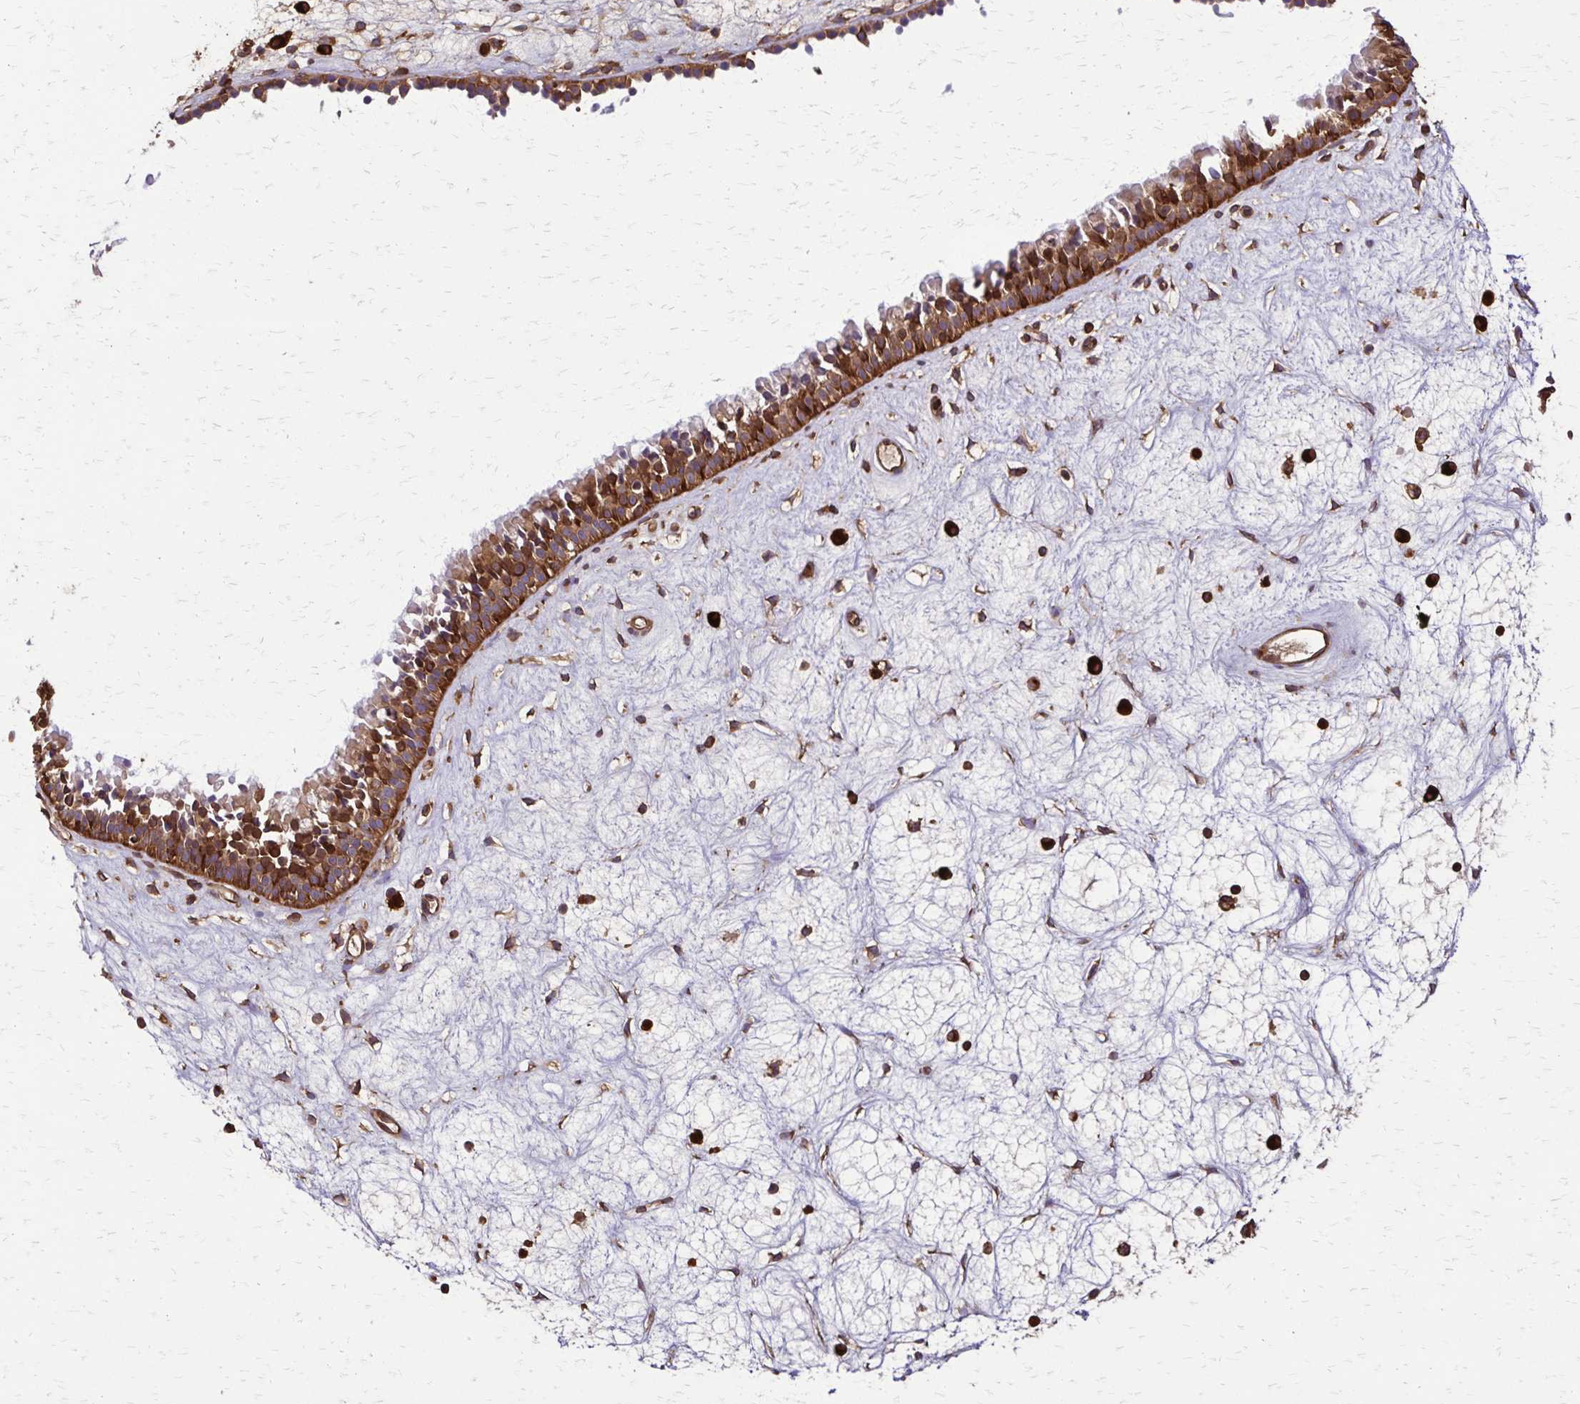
{"staining": {"intensity": "strong", "quantity": ">75%", "location": "cytoplasmic/membranous"}, "tissue": "nasopharynx", "cell_type": "Respiratory epithelial cells", "image_type": "normal", "snomed": [{"axis": "morphology", "description": "Normal tissue, NOS"}, {"axis": "topography", "description": "Nasopharynx"}], "caption": "A brown stain labels strong cytoplasmic/membranous expression of a protein in respiratory epithelial cells of normal human nasopharynx.", "gene": "EEF2", "patient": {"sex": "male", "age": 69}}